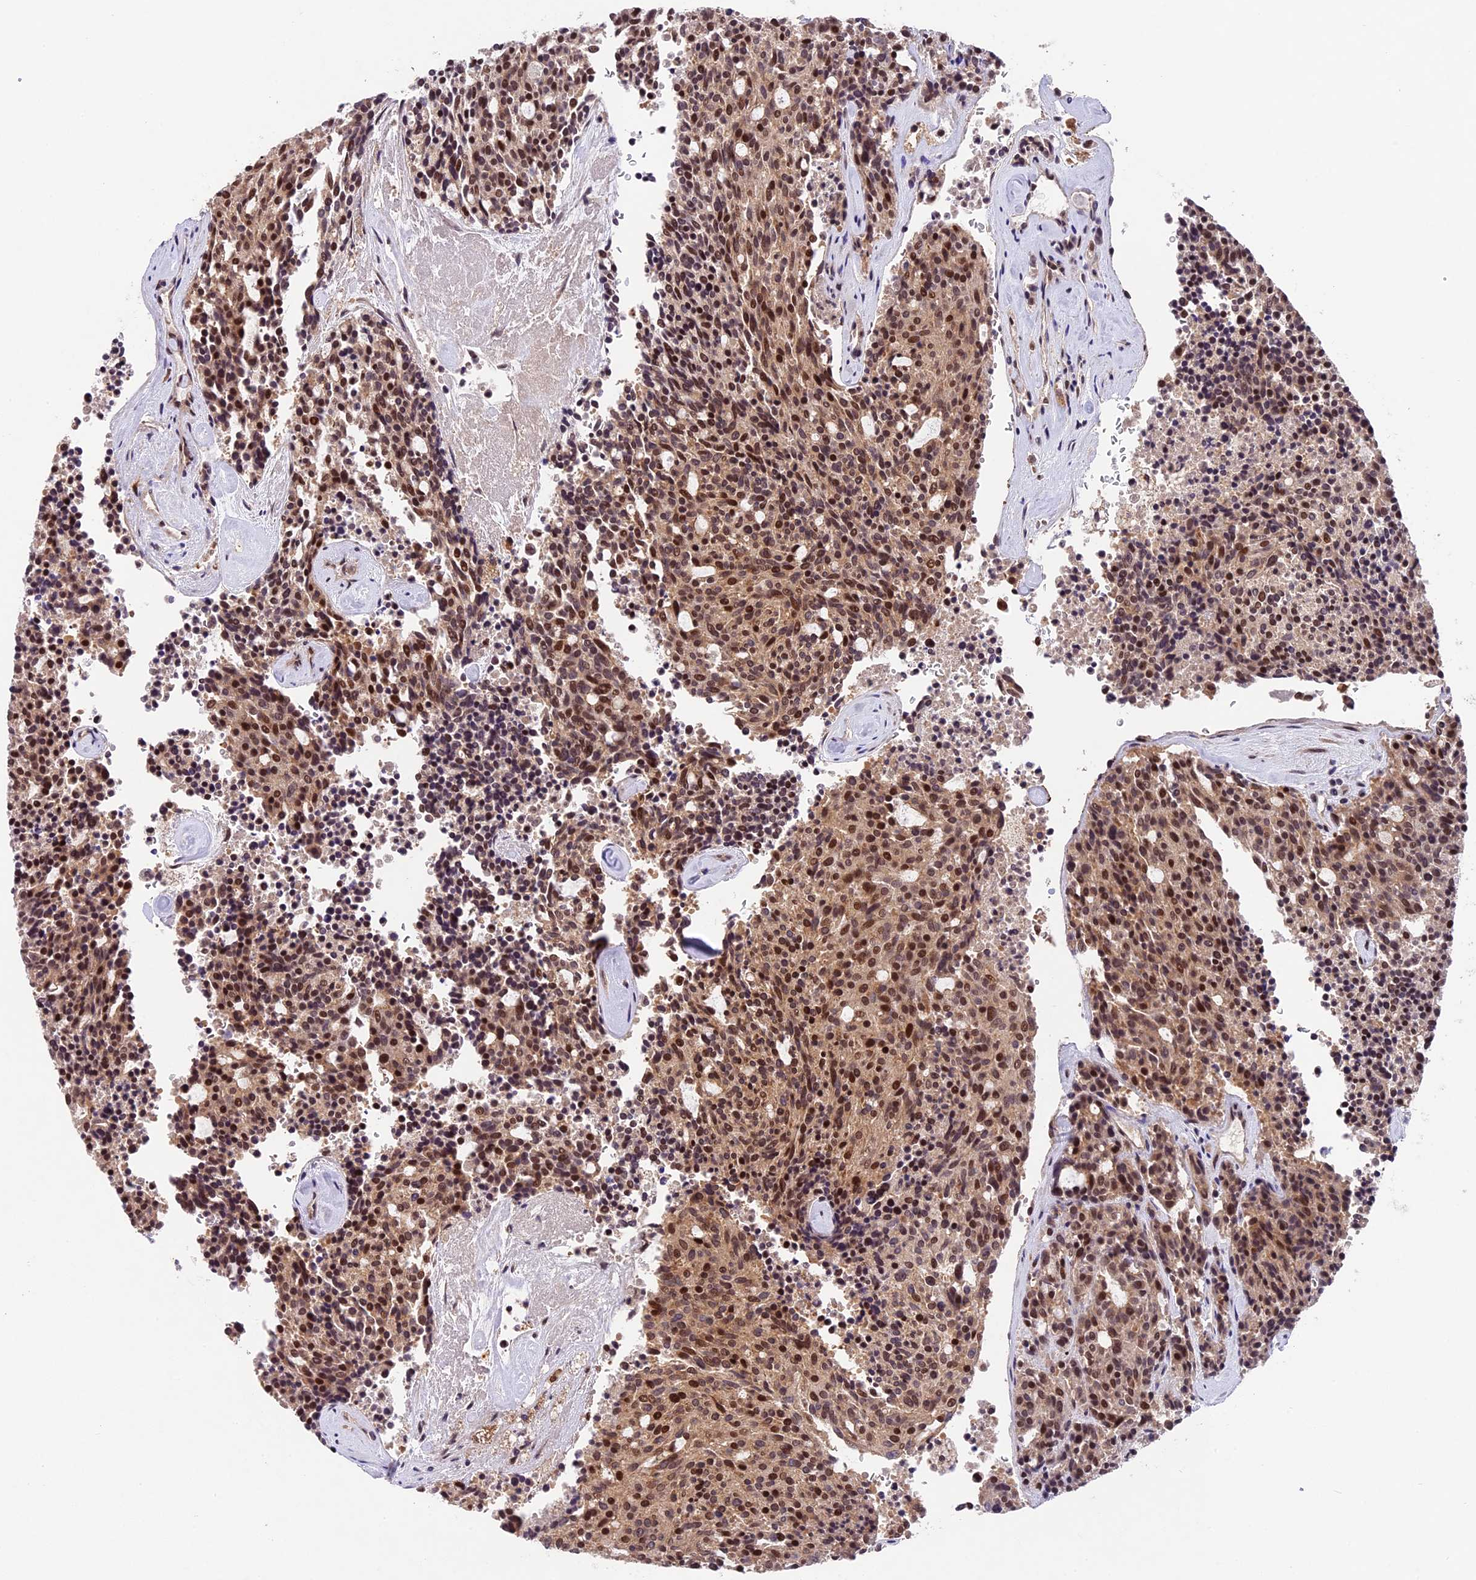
{"staining": {"intensity": "moderate", "quantity": ">75%", "location": "cytoplasmic/membranous,nuclear"}, "tissue": "carcinoid", "cell_type": "Tumor cells", "image_type": "cancer", "snomed": [{"axis": "morphology", "description": "Carcinoid, malignant, NOS"}, {"axis": "topography", "description": "Pancreas"}], "caption": "DAB (3,3'-diaminobenzidine) immunohistochemical staining of human carcinoid (malignant) reveals moderate cytoplasmic/membranous and nuclear protein staining in about >75% of tumor cells.", "gene": "CCSER1", "patient": {"sex": "female", "age": 54}}